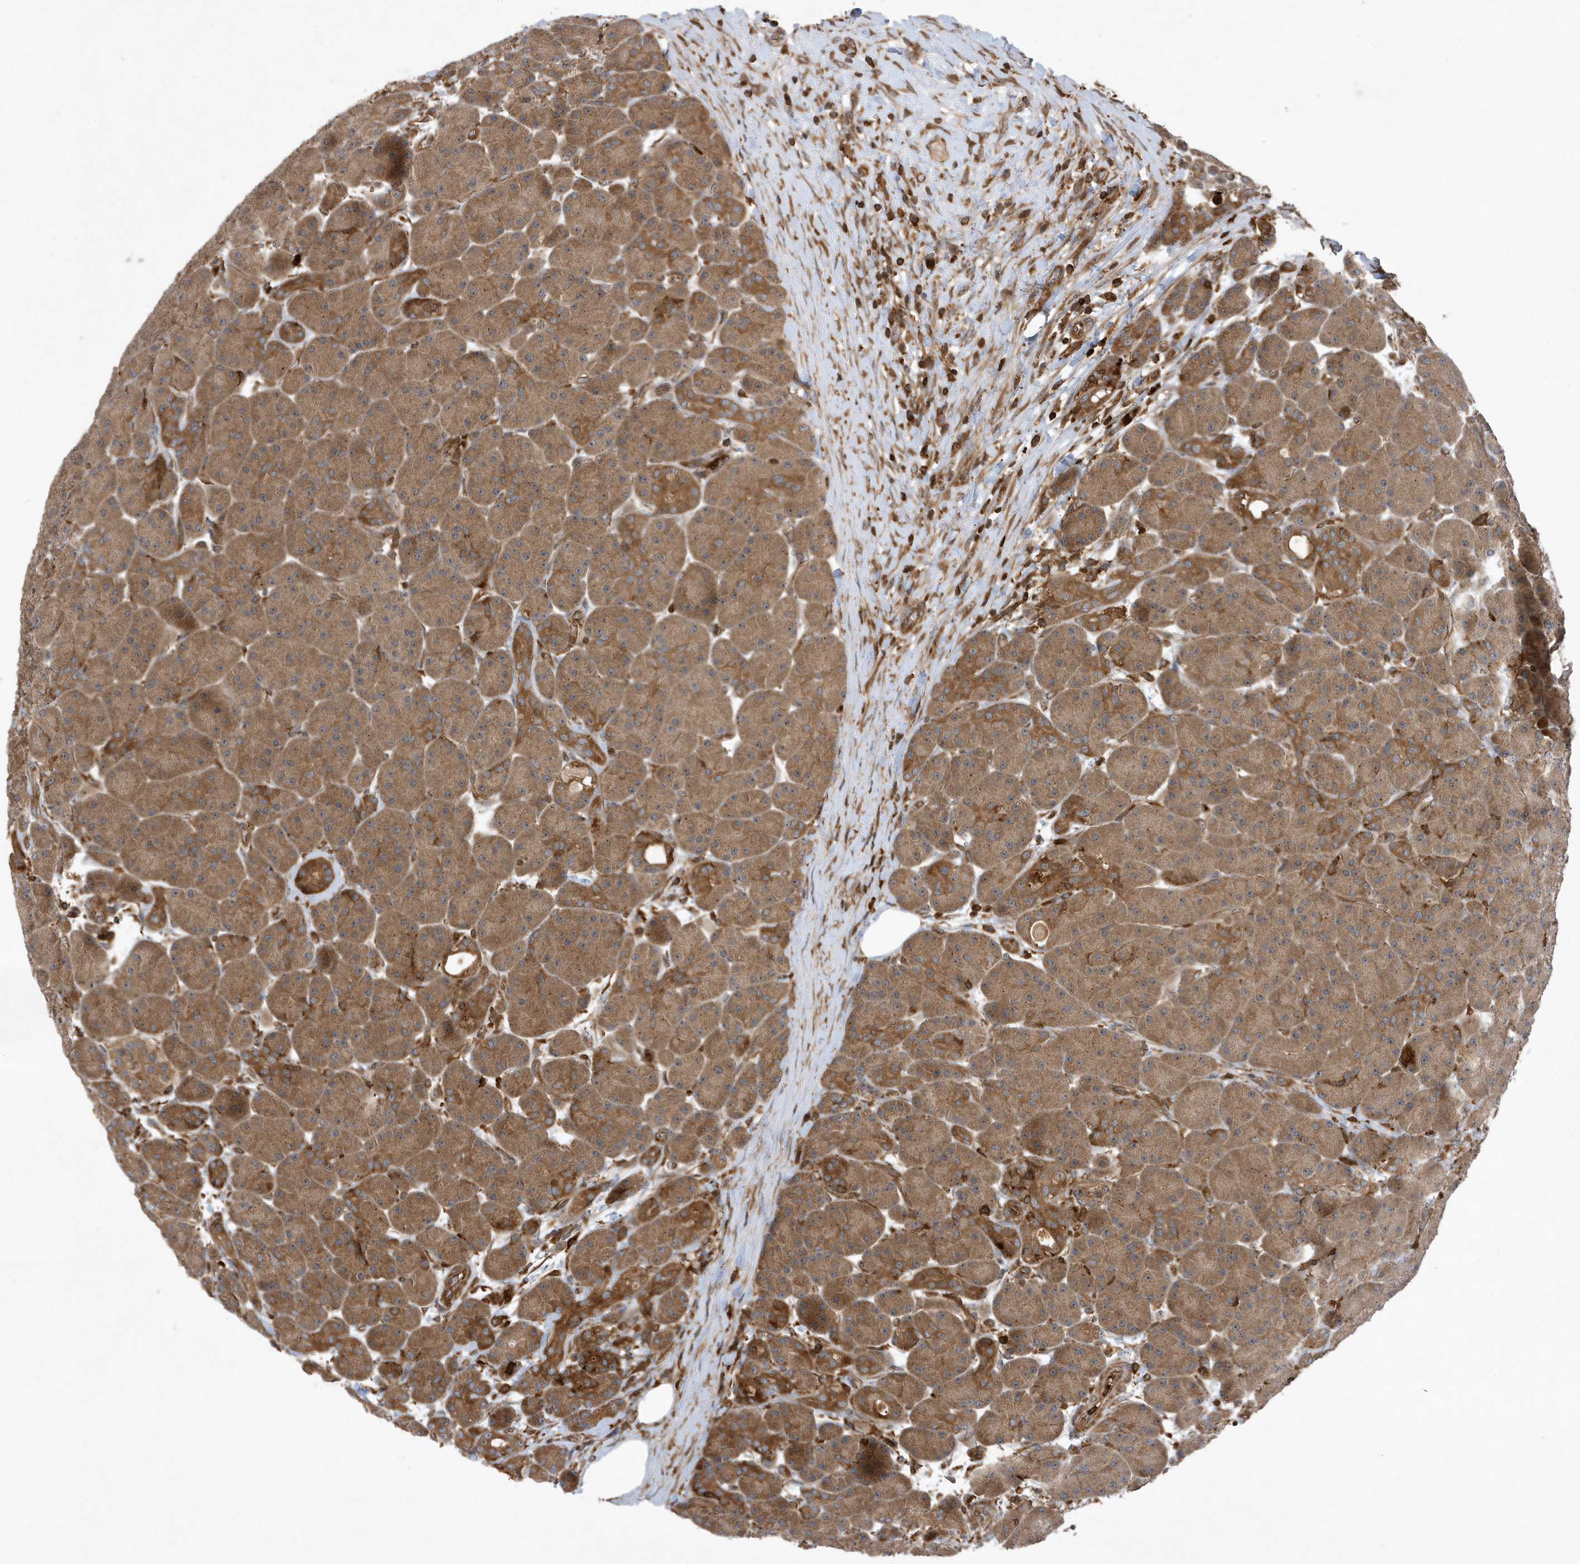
{"staining": {"intensity": "moderate", "quantity": ">75%", "location": "cytoplasmic/membranous"}, "tissue": "pancreas", "cell_type": "Exocrine glandular cells", "image_type": "normal", "snomed": [{"axis": "morphology", "description": "Normal tissue, NOS"}, {"axis": "topography", "description": "Pancreas"}], "caption": "The micrograph displays immunohistochemical staining of benign pancreas. There is moderate cytoplasmic/membranous staining is identified in about >75% of exocrine glandular cells.", "gene": "LAPTM4A", "patient": {"sex": "male", "age": 63}}